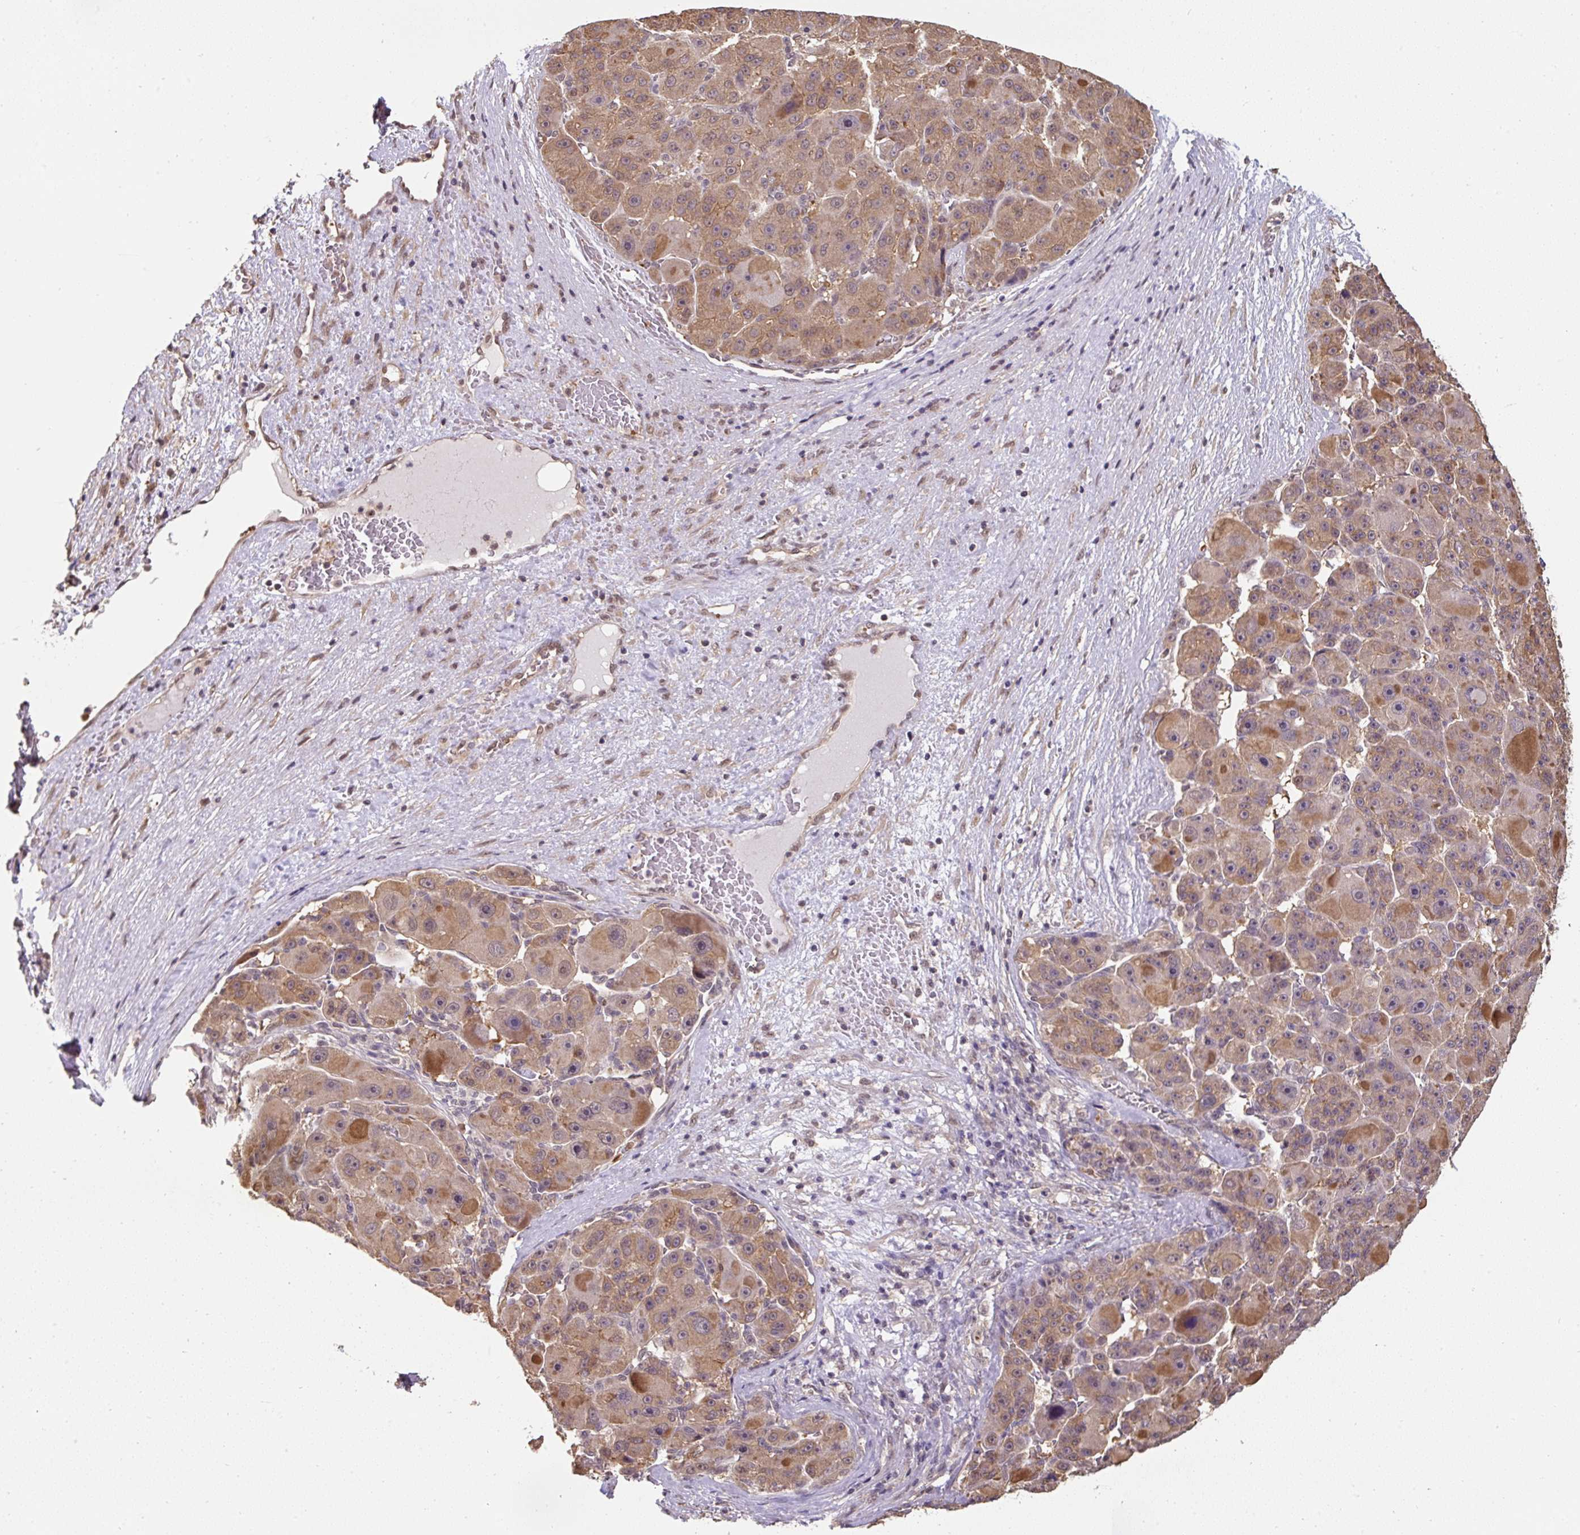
{"staining": {"intensity": "weak", "quantity": ">75%", "location": "cytoplasmic/membranous"}, "tissue": "liver cancer", "cell_type": "Tumor cells", "image_type": "cancer", "snomed": [{"axis": "morphology", "description": "Carcinoma, Hepatocellular, NOS"}, {"axis": "topography", "description": "Liver"}], "caption": "Liver cancer (hepatocellular carcinoma) tissue shows weak cytoplasmic/membranous expression in about >75% of tumor cells", "gene": "ST13", "patient": {"sex": "male", "age": 76}}